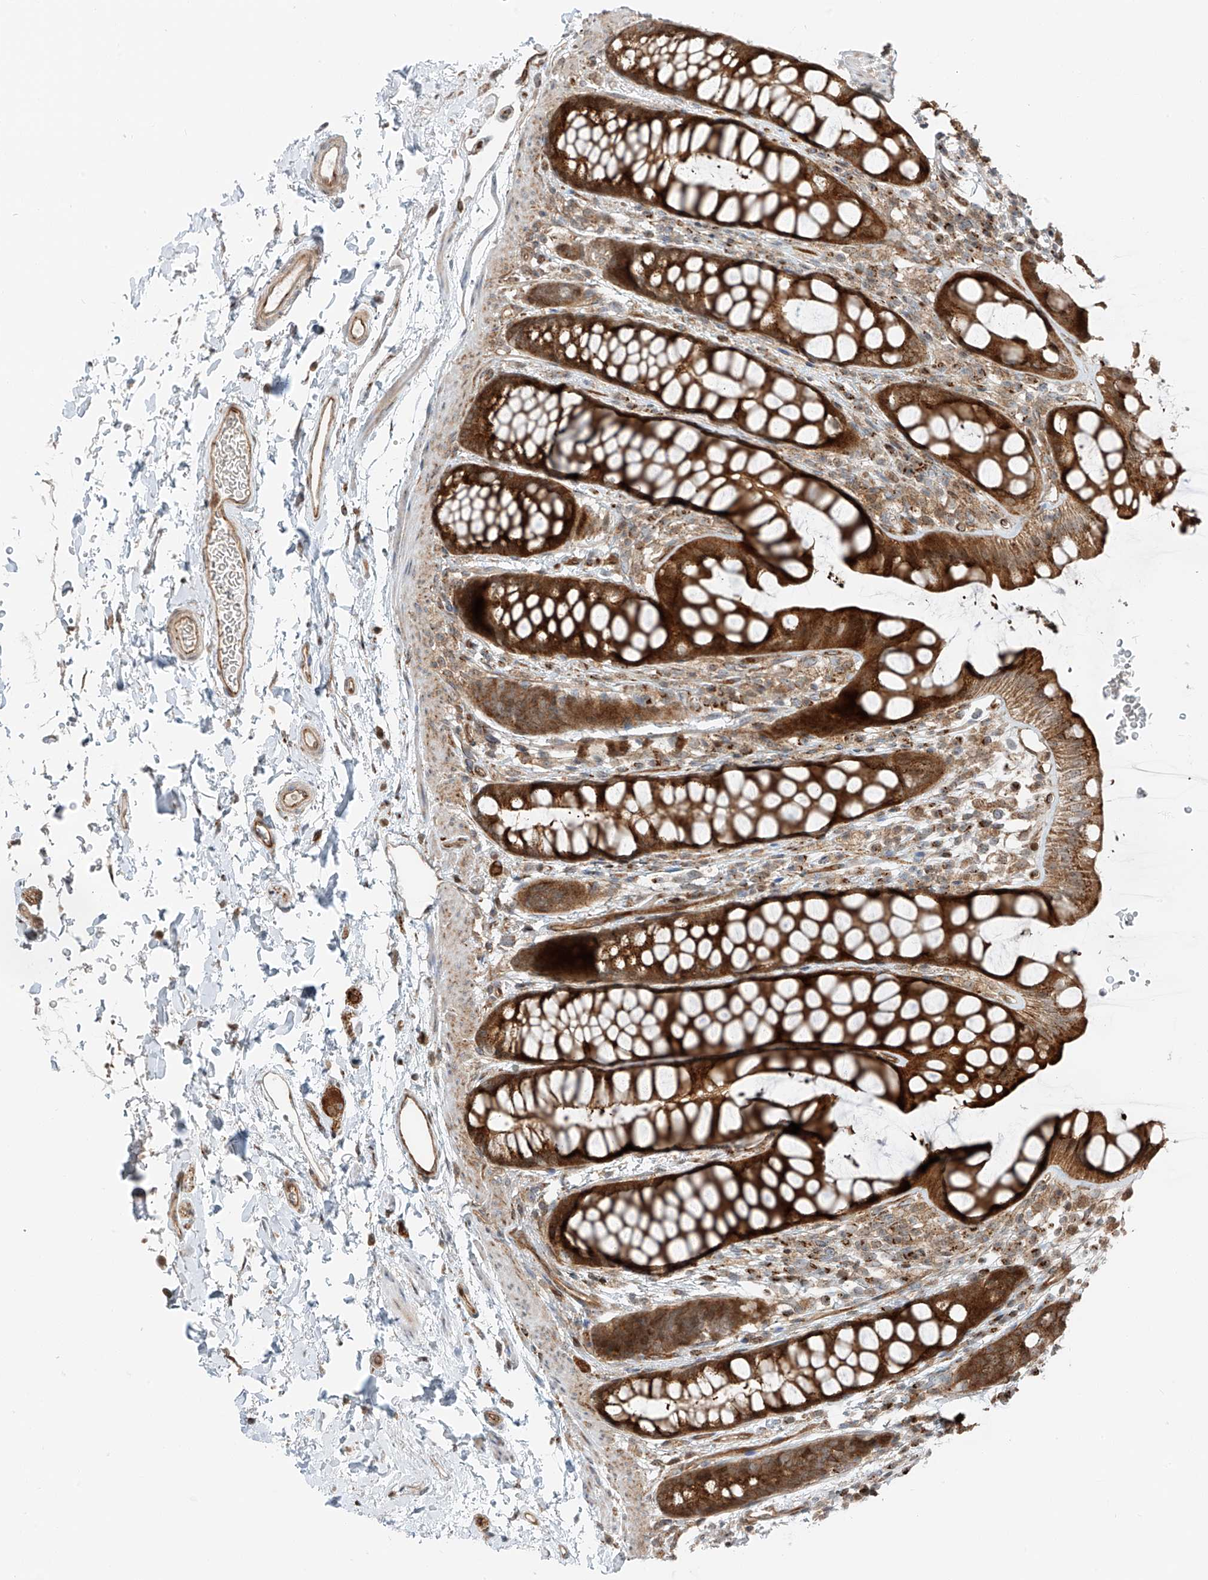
{"staining": {"intensity": "strong", "quantity": ">75%", "location": "cytoplasmic/membranous"}, "tissue": "rectum", "cell_type": "Glandular cells", "image_type": "normal", "snomed": [{"axis": "morphology", "description": "Normal tissue, NOS"}, {"axis": "topography", "description": "Rectum"}], "caption": "This micrograph demonstrates immunohistochemistry staining of normal human rectum, with high strong cytoplasmic/membranous staining in about >75% of glandular cells.", "gene": "USP48", "patient": {"sex": "female", "age": 65}}